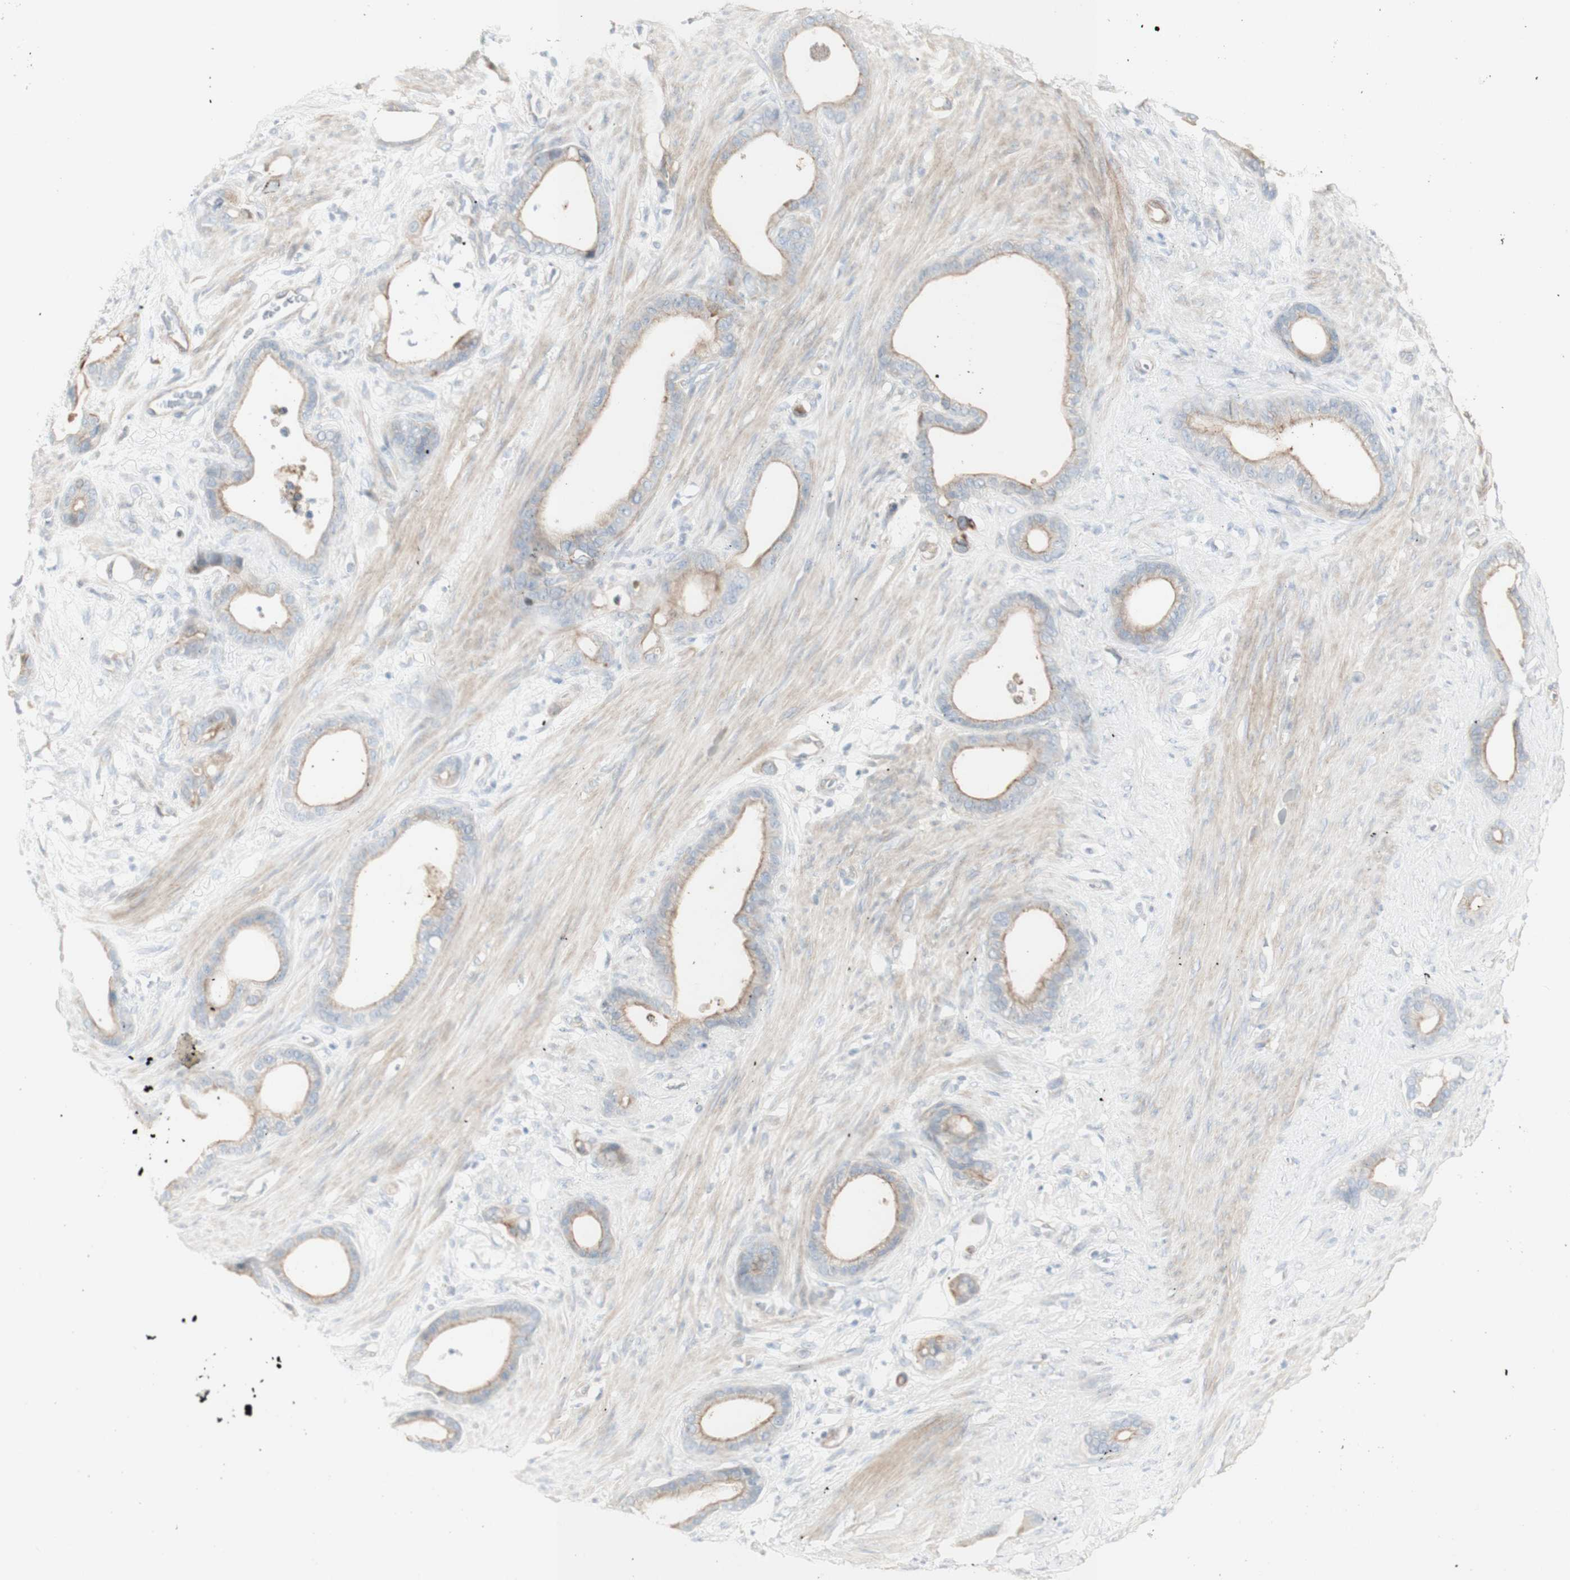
{"staining": {"intensity": "moderate", "quantity": "25%-75%", "location": "cytoplasmic/membranous"}, "tissue": "stomach cancer", "cell_type": "Tumor cells", "image_type": "cancer", "snomed": [{"axis": "morphology", "description": "Adenocarcinoma, NOS"}, {"axis": "topography", "description": "Stomach"}], "caption": "About 25%-75% of tumor cells in stomach adenocarcinoma reveal moderate cytoplasmic/membranous protein positivity as visualized by brown immunohistochemical staining.", "gene": "NDST4", "patient": {"sex": "female", "age": 75}}